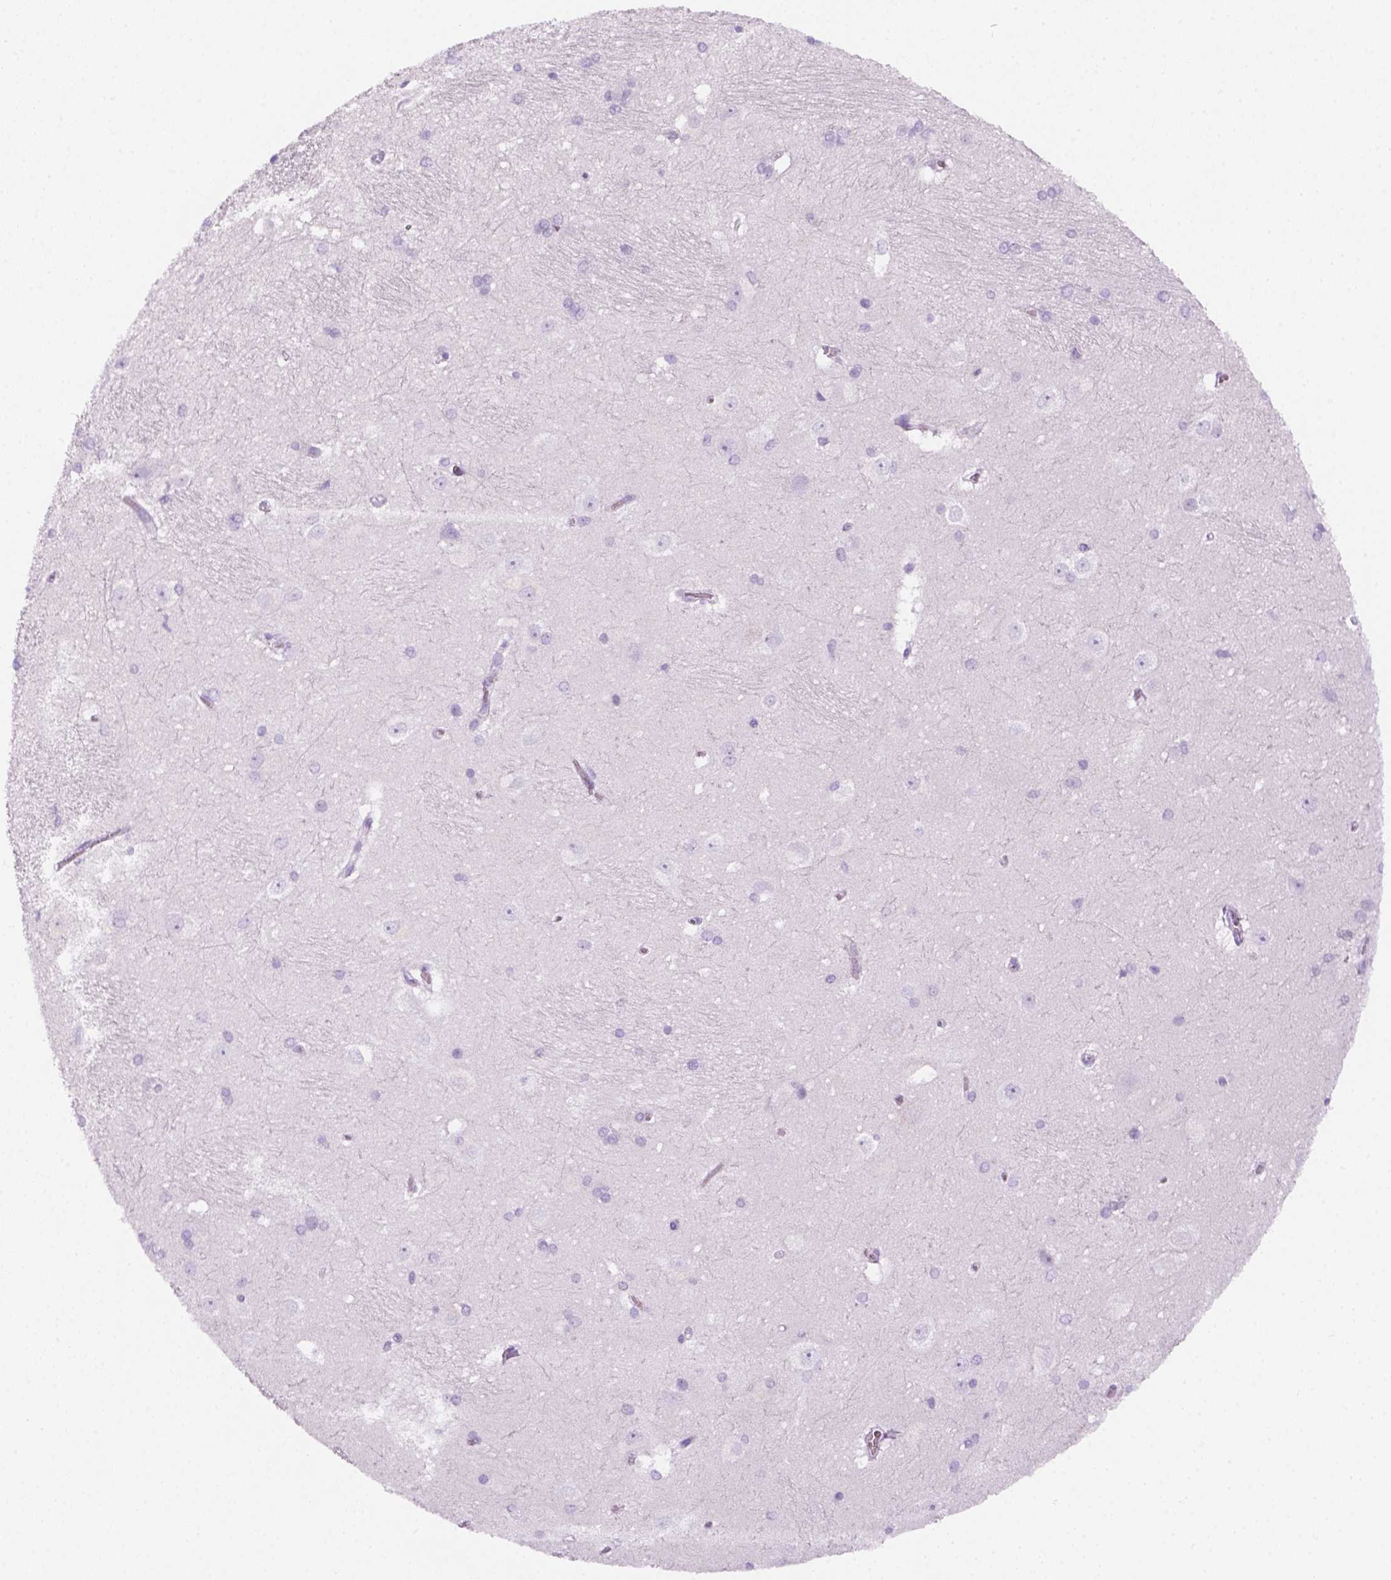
{"staining": {"intensity": "negative", "quantity": "none", "location": "none"}, "tissue": "hippocampus", "cell_type": "Glial cells", "image_type": "normal", "snomed": [{"axis": "morphology", "description": "Normal tissue, NOS"}, {"axis": "topography", "description": "Cerebral cortex"}, {"axis": "topography", "description": "Hippocampus"}], "caption": "This is an IHC photomicrograph of benign human hippocampus. There is no expression in glial cells.", "gene": "AQP3", "patient": {"sex": "female", "age": 19}}